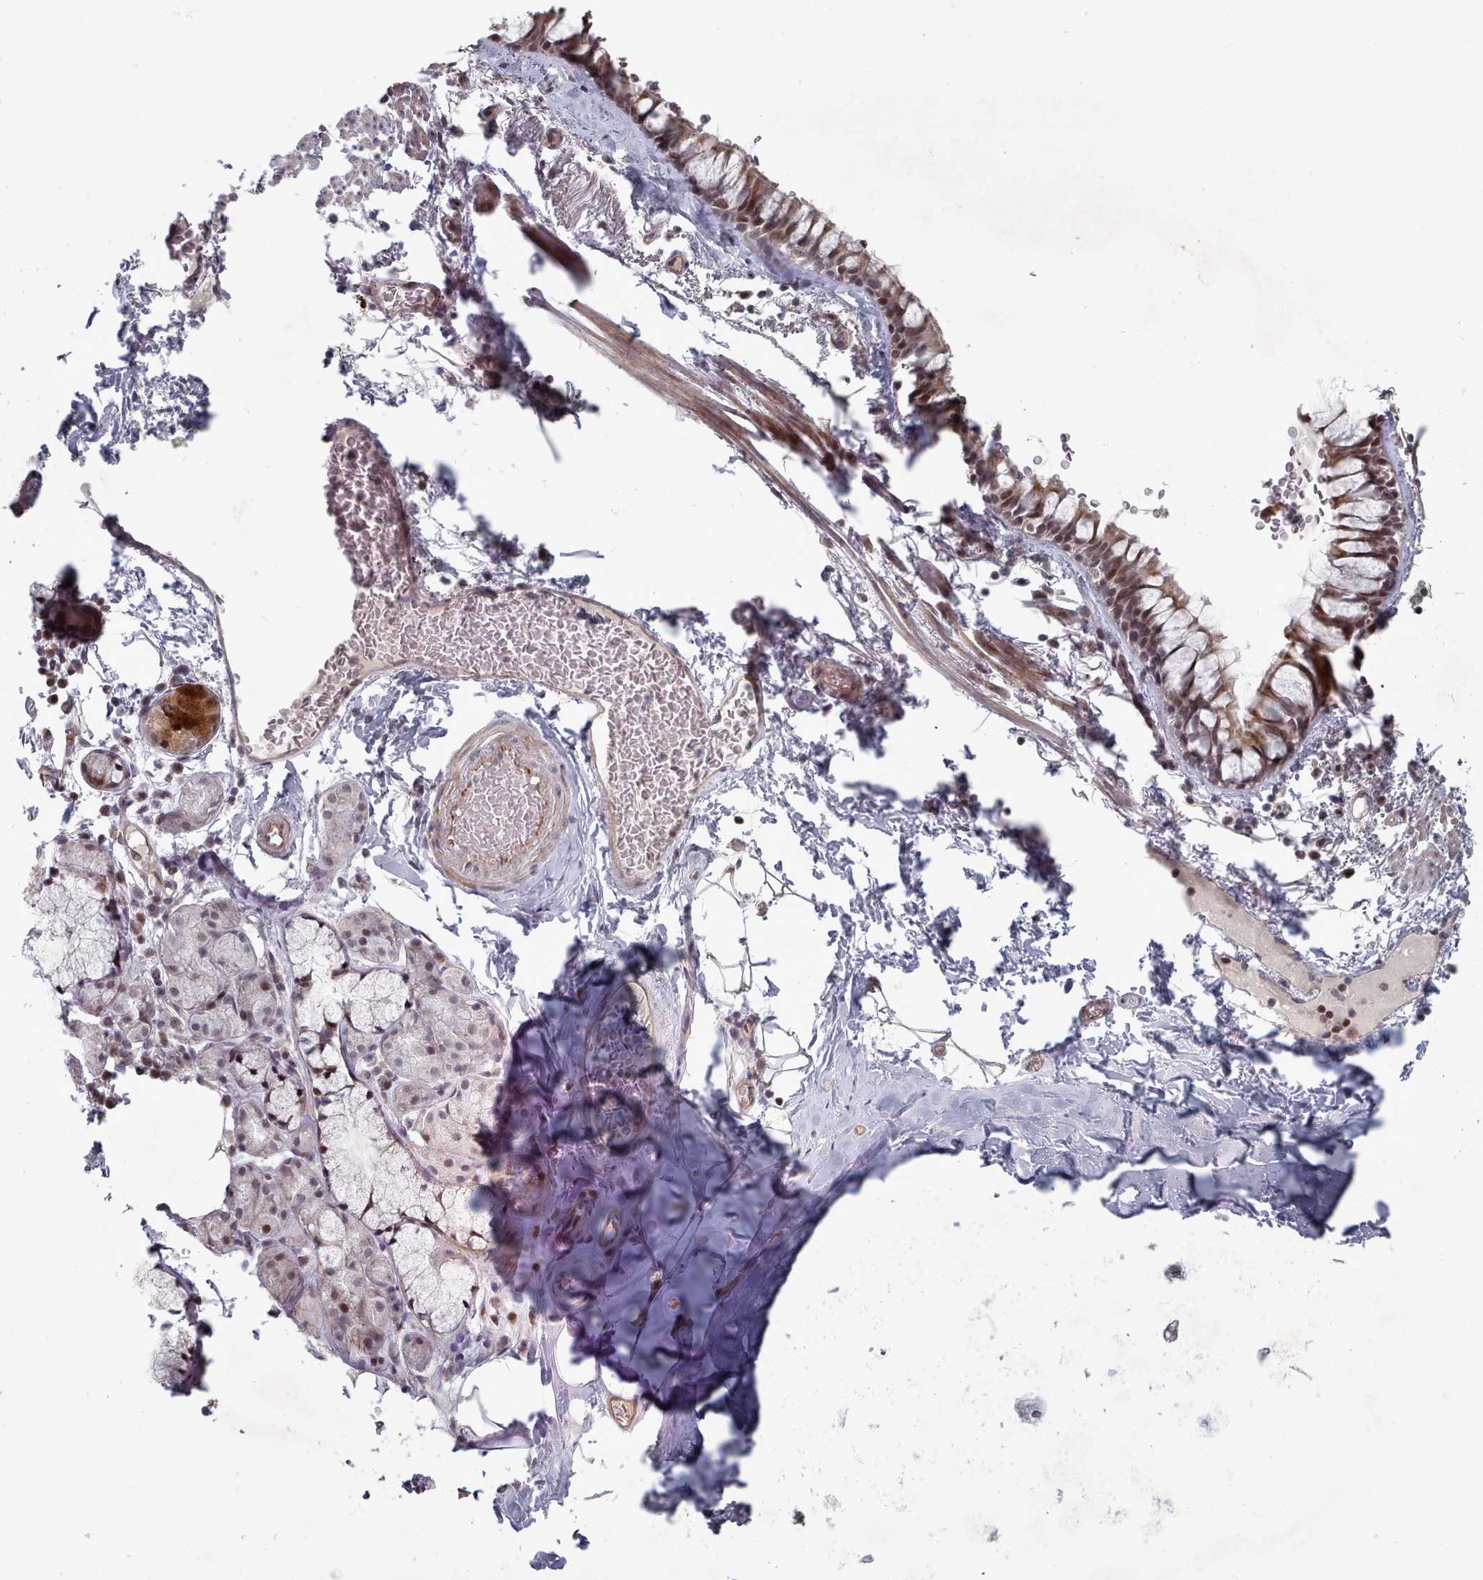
{"staining": {"intensity": "moderate", "quantity": ">75%", "location": "cytoplasmic/membranous,nuclear"}, "tissue": "bronchus", "cell_type": "Respiratory epithelial cells", "image_type": "normal", "snomed": [{"axis": "morphology", "description": "Normal tissue, NOS"}, {"axis": "topography", "description": "Cartilage tissue"}], "caption": "About >75% of respiratory epithelial cells in benign bronchus demonstrate moderate cytoplasmic/membranous,nuclear protein staining as visualized by brown immunohistochemical staining.", "gene": "CPSF4", "patient": {"sex": "male", "age": 63}}